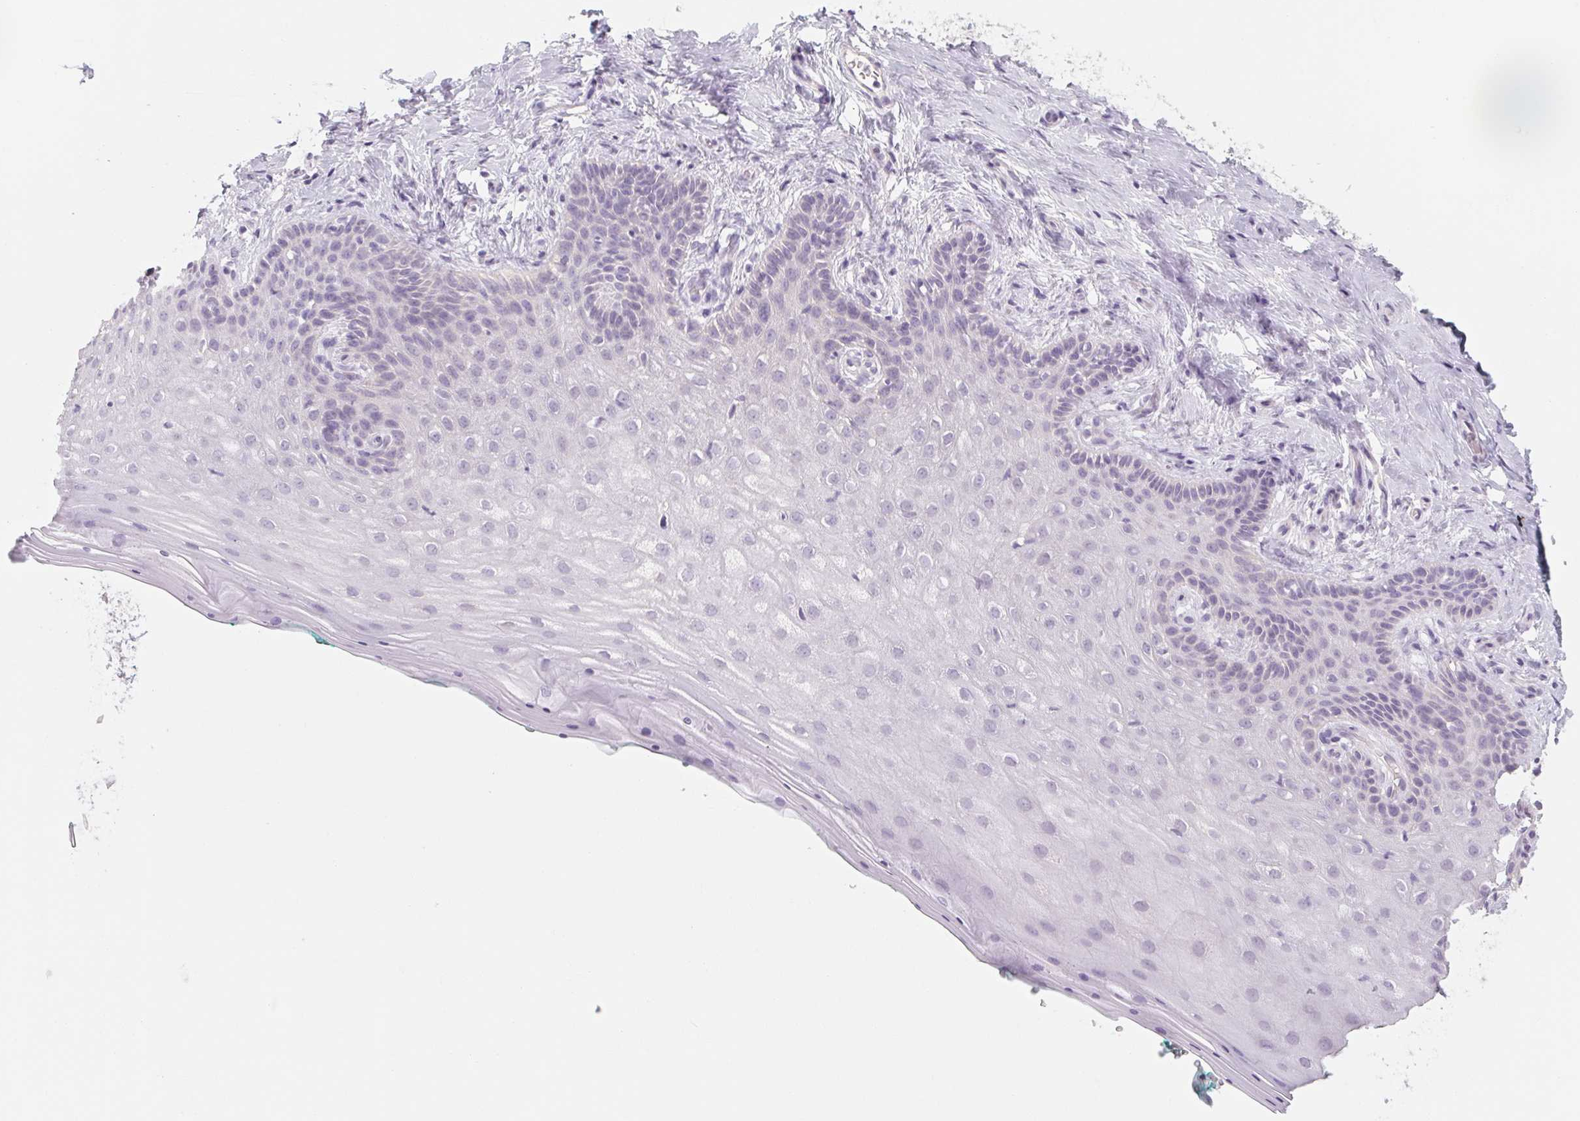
{"staining": {"intensity": "negative", "quantity": "none", "location": "none"}, "tissue": "vagina", "cell_type": "Squamous epithelial cells", "image_type": "normal", "snomed": [{"axis": "morphology", "description": "Normal tissue, NOS"}, {"axis": "topography", "description": "Vagina"}], "caption": "Micrograph shows no significant protein expression in squamous epithelial cells of normal vagina. (DAB (3,3'-diaminobenzidine) immunohistochemistry (IHC) with hematoxylin counter stain).", "gene": "POU1F1", "patient": {"sex": "female", "age": 45}}